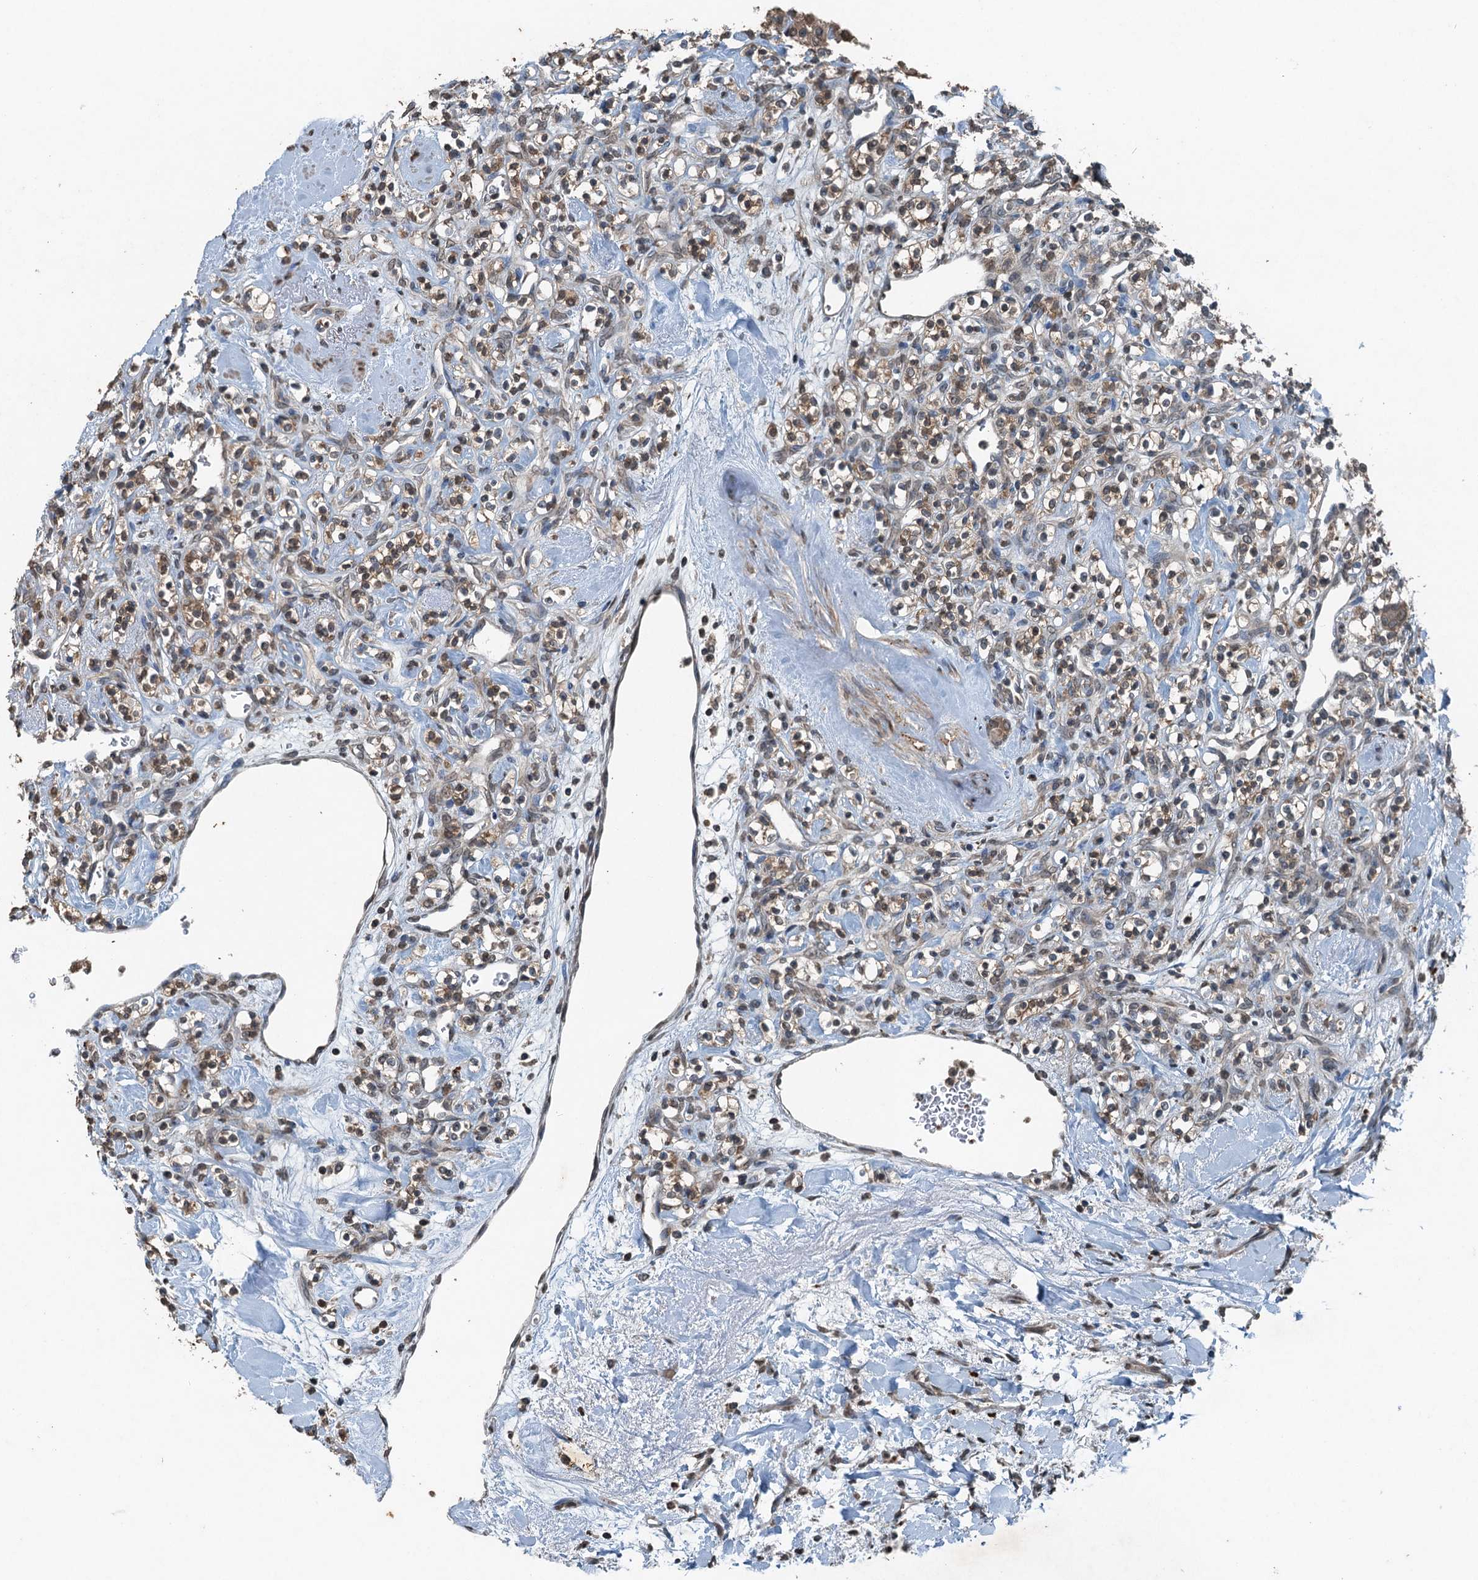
{"staining": {"intensity": "negative", "quantity": "none", "location": "none"}, "tissue": "renal cancer", "cell_type": "Tumor cells", "image_type": "cancer", "snomed": [{"axis": "morphology", "description": "Adenocarcinoma, NOS"}, {"axis": "topography", "description": "Kidney"}], "caption": "Immunohistochemistry (IHC) of renal cancer shows no expression in tumor cells.", "gene": "TCTN1", "patient": {"sex": "male", "age": 77}}